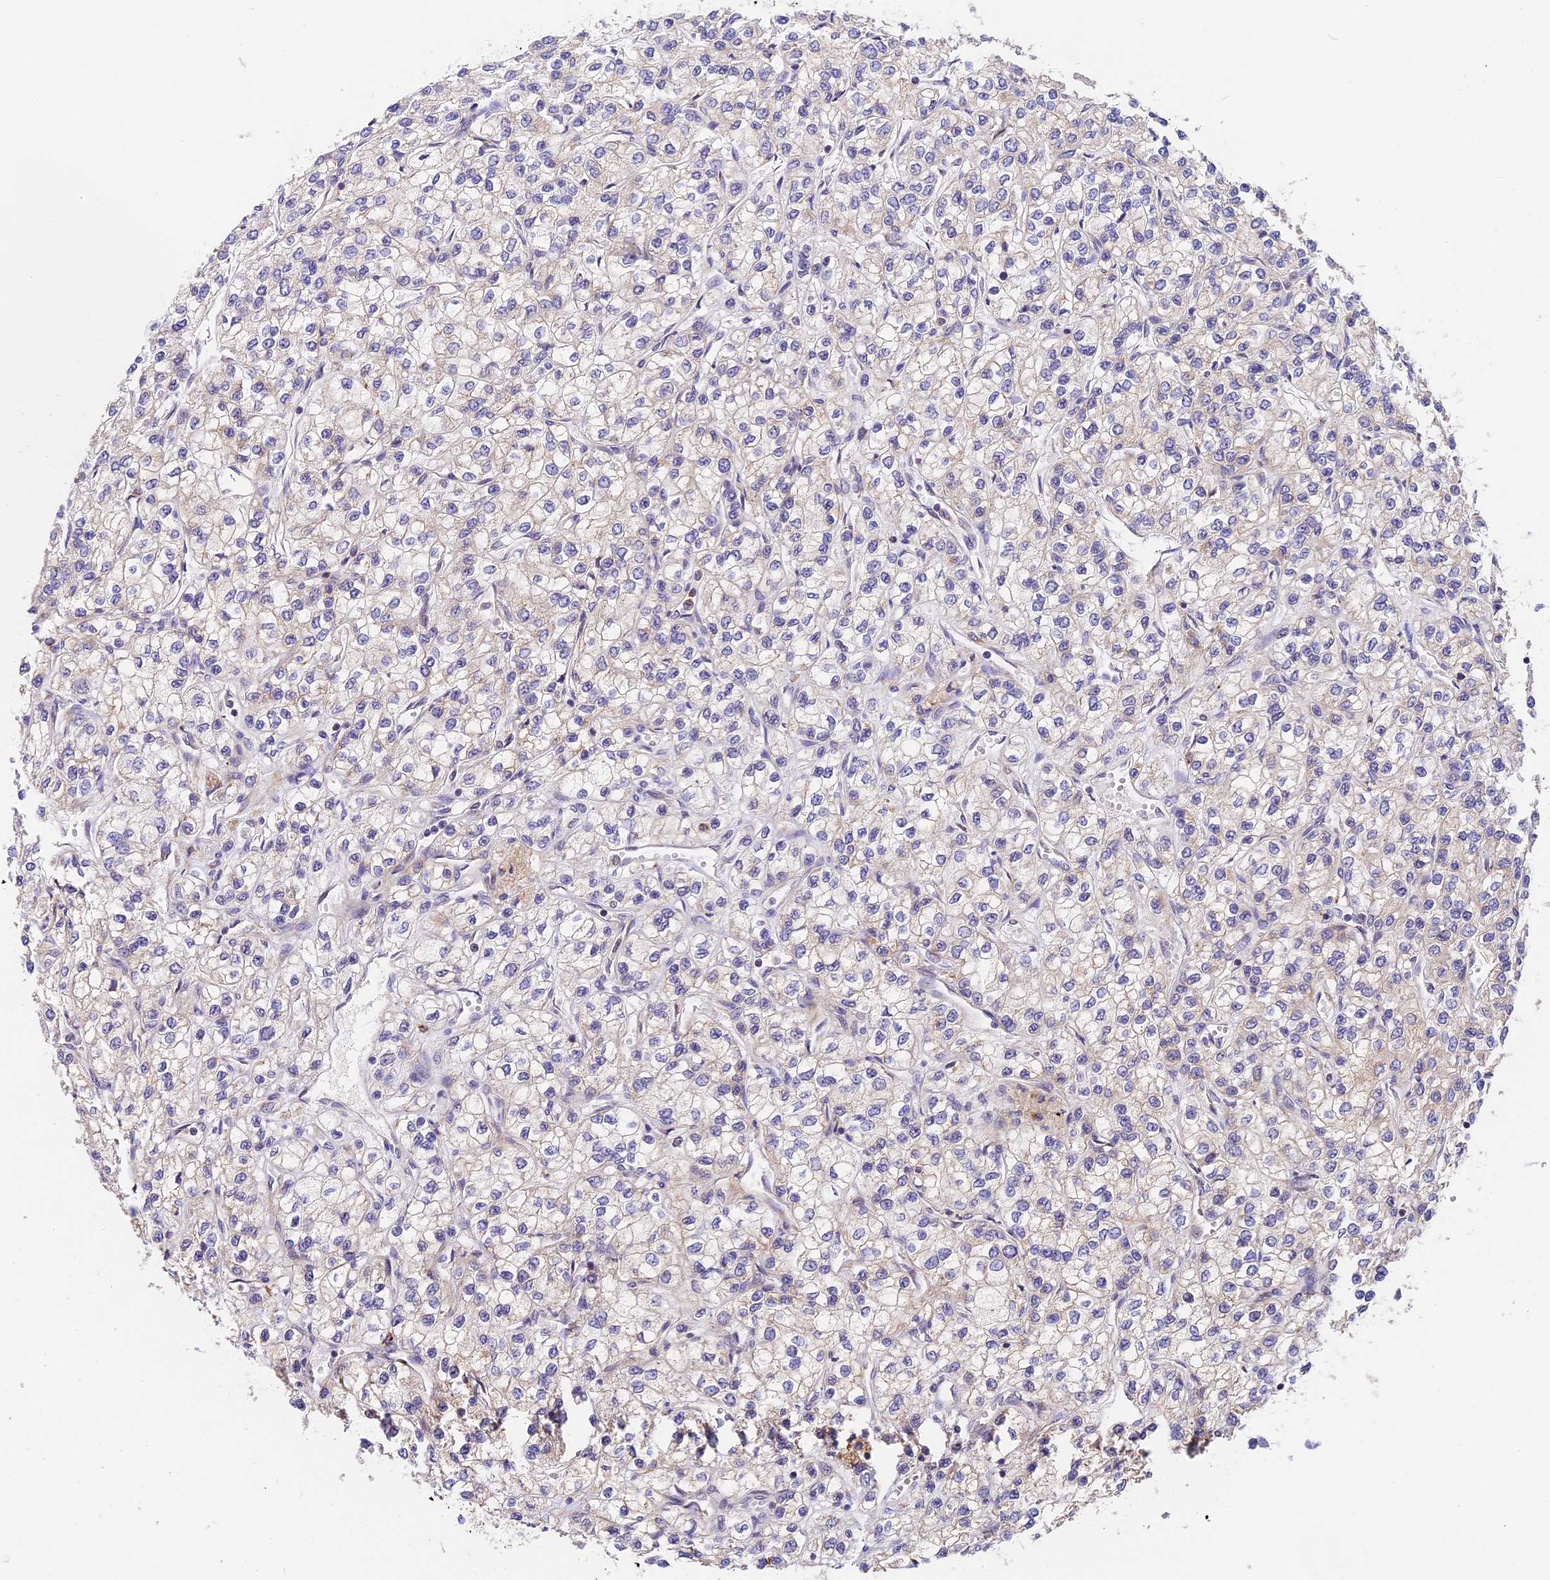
{"staining": {"intensity": "negative", "quantity": "none", "location": "none"}, "tissue": "renal cancer", "cell_type": "Tumor cells", "image_type": "cancer", "snomed": [{"axis": "morphology", "description": "Adenocarcinoma, NOS"}, {"axis": "topography", "description": "Kidney"}], "caption": "High magnification brightfield microscopy of renal adenocarcinoma stained with DAB (3,3'-diaminobenzidine) (brown) and counterstained with hematoxylin (blue): tumor cells show no significant positivity.", "gene": "MRAS", "patient": {"sex": "male", "age": 80}}